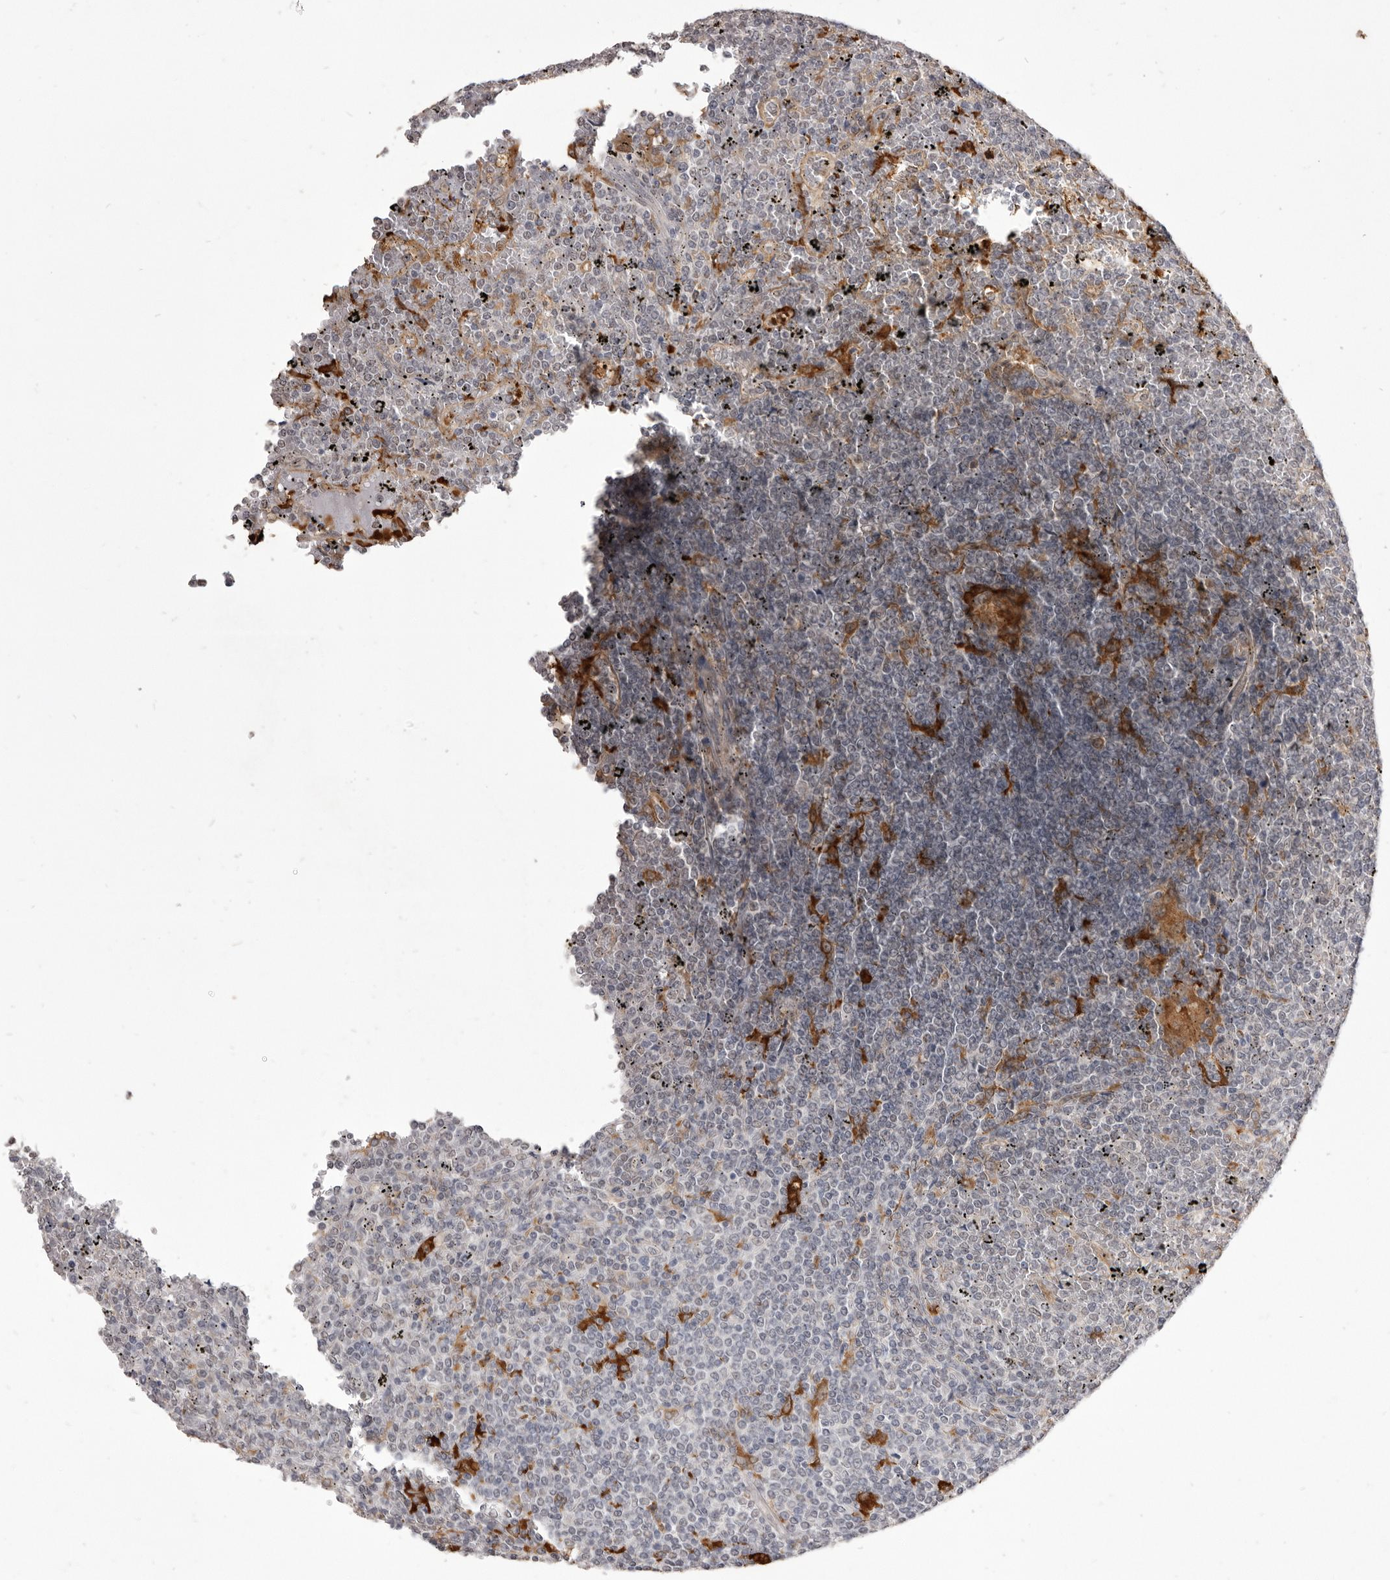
{"staining": {"intensity": "negative", "quantity": "none", "location": "none"}, "tissue": "lymphoma", "cell_type": "Tumor cells", "image_type": "cancer", "snomed": [{"axis": "morphology", "description": "Malignant lymphoma, non-Hodgkin's type, Low grade"}, {"axis": "topography", "description": "Spleen"}], "caption": "Human lymphoma stained for a protein using IHC reveals no positivity in tumor cells.", "gene": "VPS45", "patient": {"sex": "female", "age": 19}}